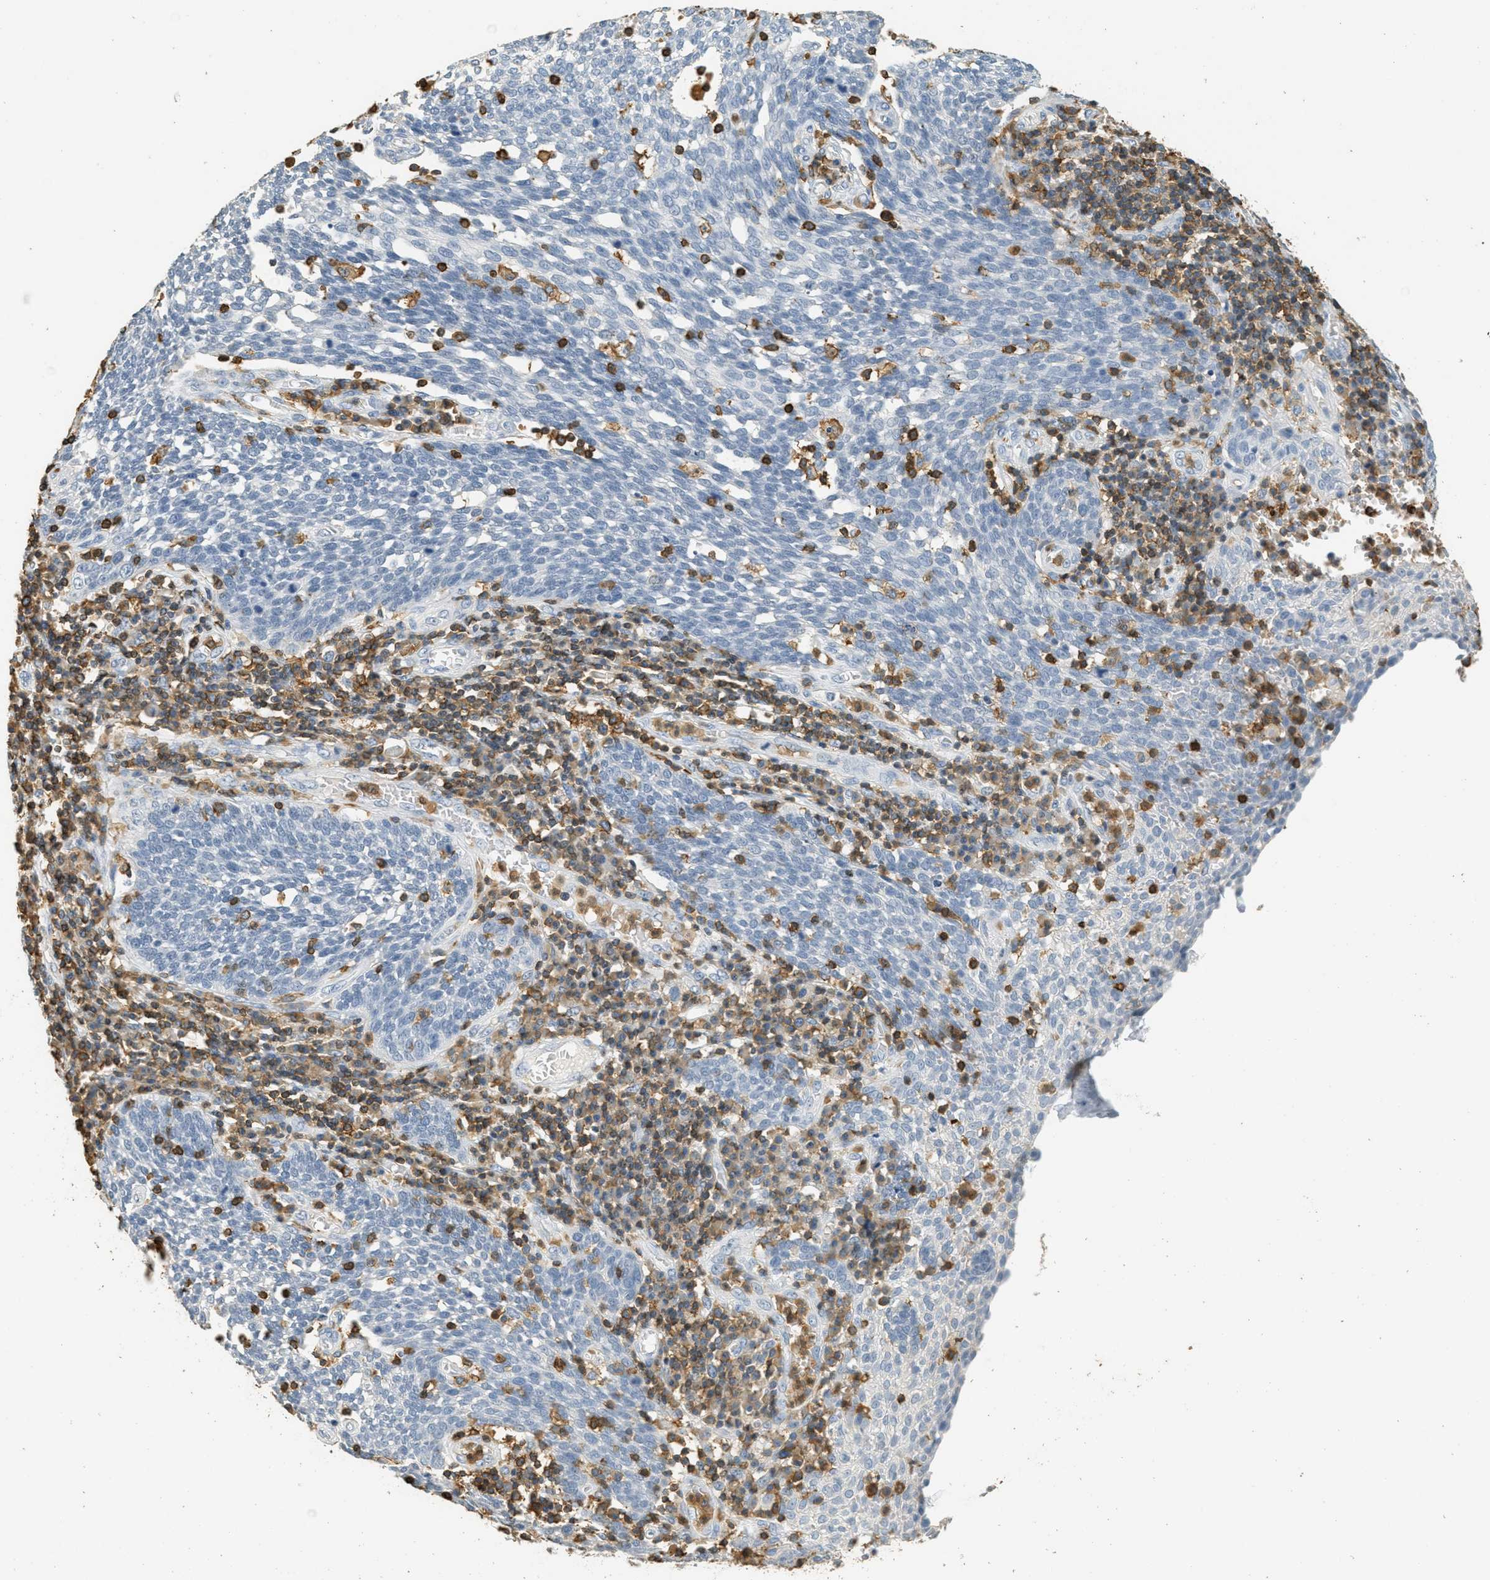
{"staining": {"intensity": "negative", "quantity": "none", "location": "none"}, "tissue": "cervical cancer", "cell_type": "Tumor cells", "image_type": "cancer", "snomed": [{"axis": "morphology", "description": "Squamous cell carcinoma, NOS"}, {"axis": "topography", "description": "Cervix"}], "caption": "There is no significant expression in tumor cells of squamous cell carcinoma (cervical). (DAB IHC, high magnification).", "gene": "LSP1", "patient": {"sex": "female", "age": 34}}